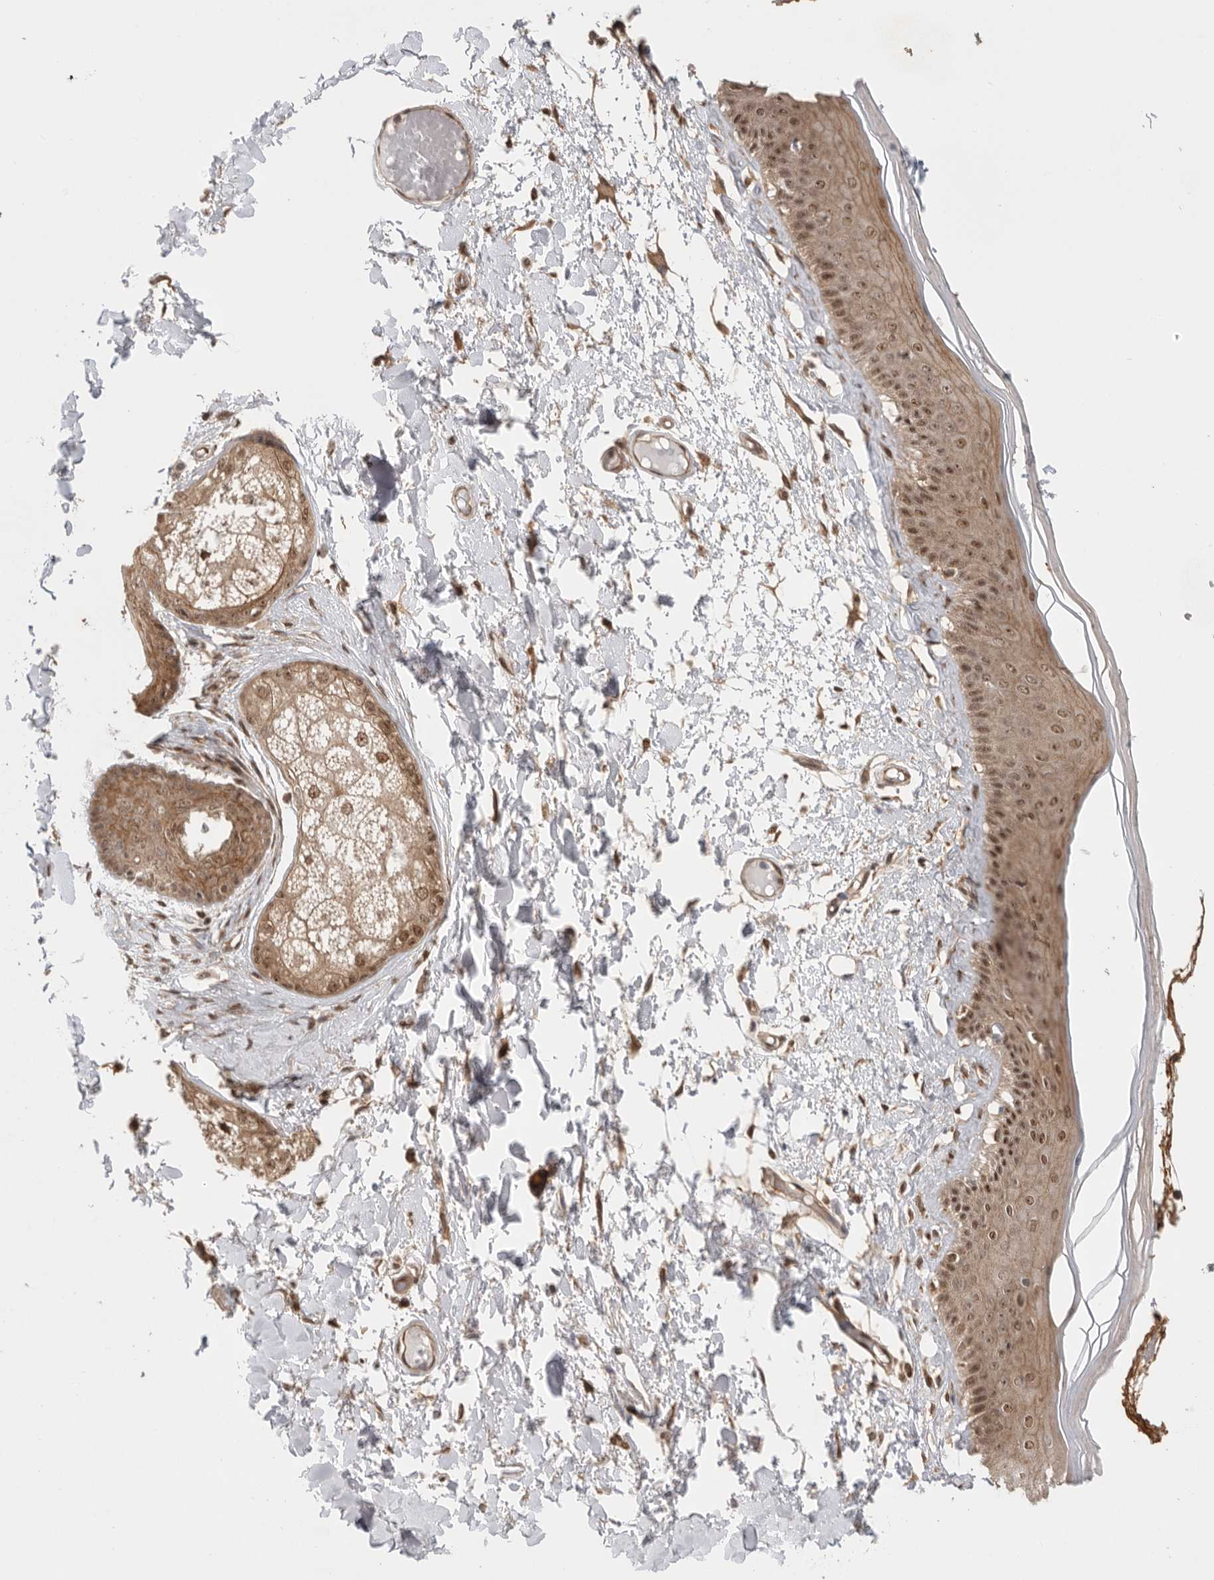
{"staining": {"intensity": "moderate", "quantity": ">75%", "location": "cytoplasmic/membranous,nuclear"}, "tissue": "skin", "cell_type": "Epidermal cells", "image_type": "normal", "snomed": [{"axis": "morphology", "description": "Normal tissue, NOS"}, {"axis": "topography", "description": "Vulva"}], "caption": "High-magnification brightfield microscopy of normal skin stained with DAB (3,3'-diaminobenzidine) (brown) and counterstained with hematoxylin (blue). epidermal cells exhibit moderate cytoplasmic/membranous,nuclear positivity is seen in about>75% of cells. Nuclei are stained in blue.", "gene": "VPS50", "patient": {"sex": "female", "age": 73}}